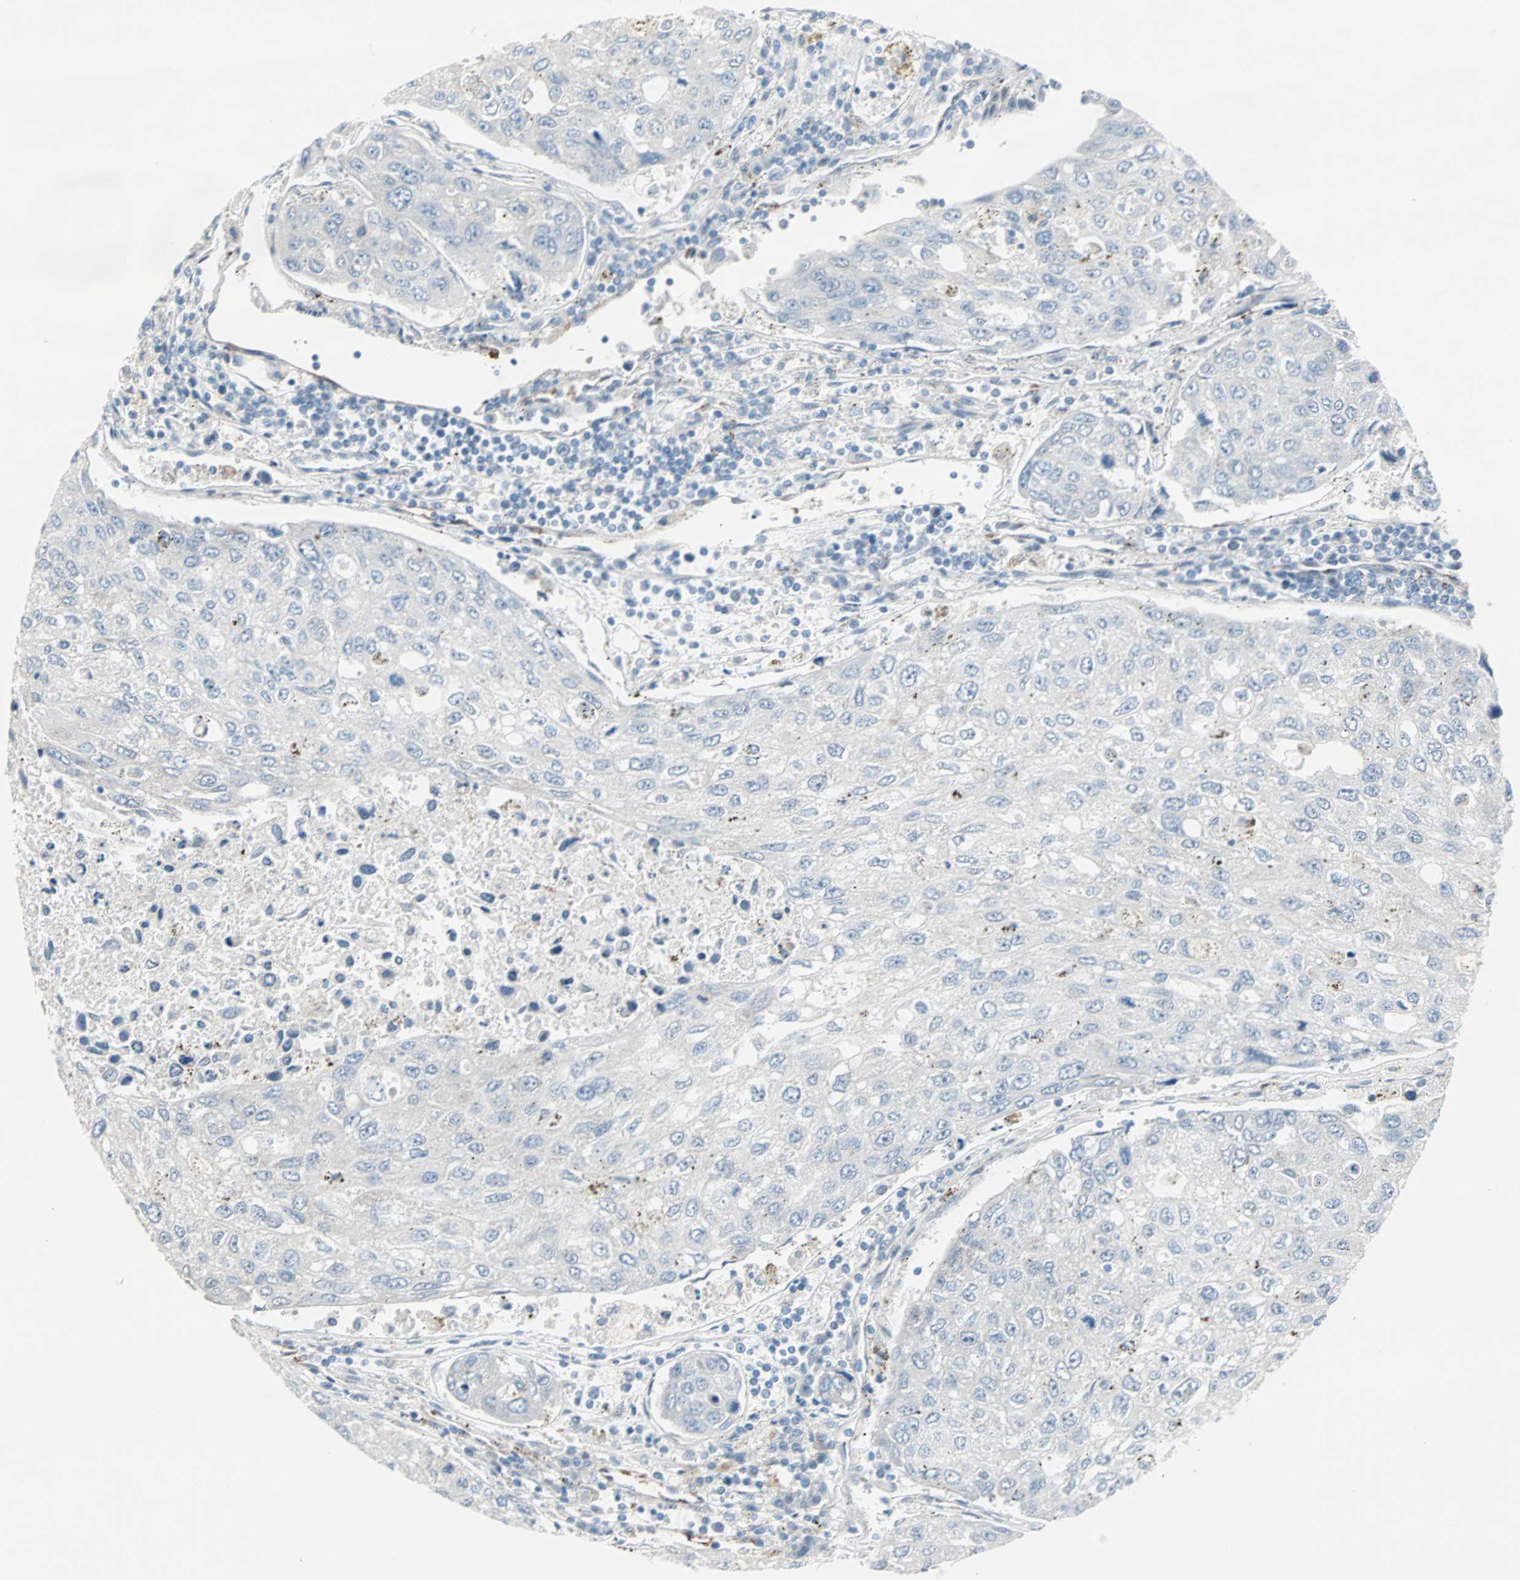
{"staining": {"intensity": "negative", "quantity": "none", "location": "none"}, "tissue": "urothelial cancer", "cell_type": "Tumor cells", "image_type": "cancer", "snomed": [{"axis": "morphology", "description": "Urothelial carcinoma, High grade"}, {"axis": "topography", "description": "Lymph node"}, {"axis": "topography", "description": "Urinary bladder"}], "caption": "There is no significant expression in tumor cells of urothelial cancer.", "gene": "CAND2", "patient": {"sex": "male", "age": 51}}